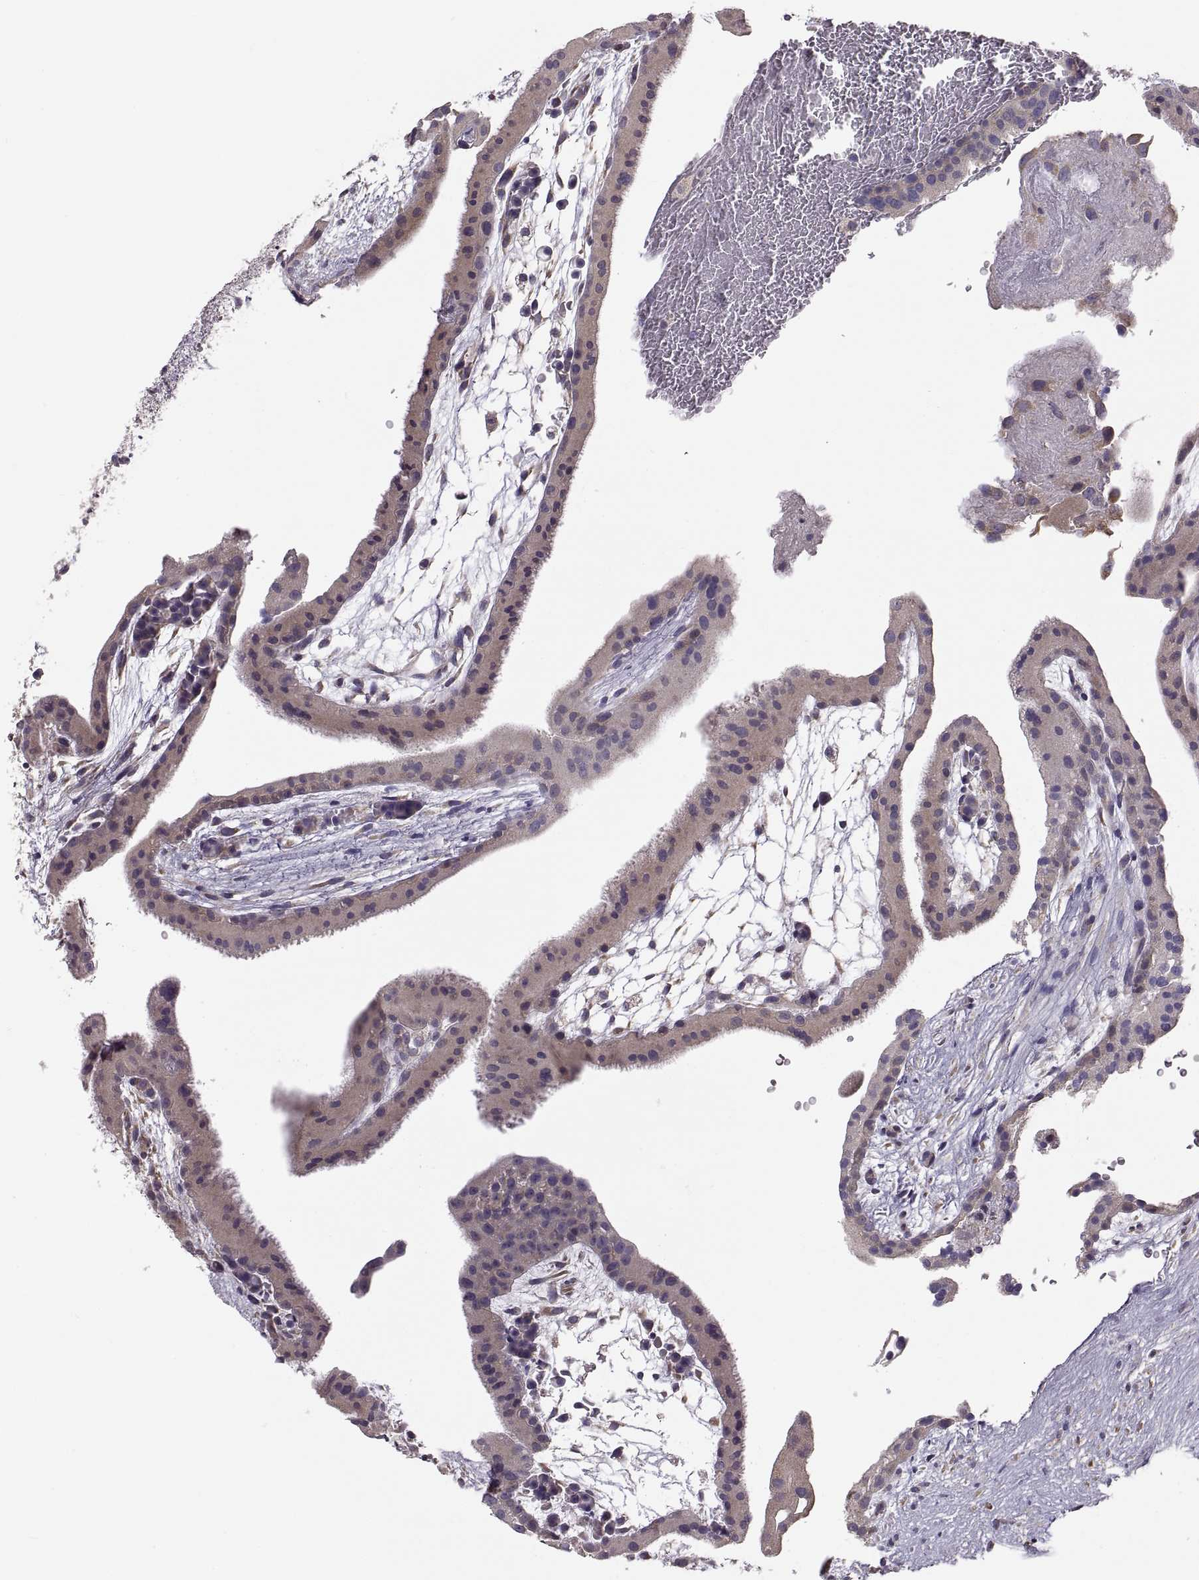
{"staining": {"intensity": "negative", "quantity": "none", "location": "none"}, "tissue": "placenta", "cell_type": "Decidual cells", "image_type": "normal", "snomed": [{"axis": "morphology", "description": "Normal tissue, NOS"}, {"axis": "topography", "description": "Placenta"}], "caption": "An image of human placenta is negative for staining in decidual cells. The staining was performed using DAB to visualize the protein expression in brown, while the nuclei were stained in blue with hematoxylin (Magnification: 20x).", "gene": "ACSBG2", "patient": {"sex": "female", "age": 19}}